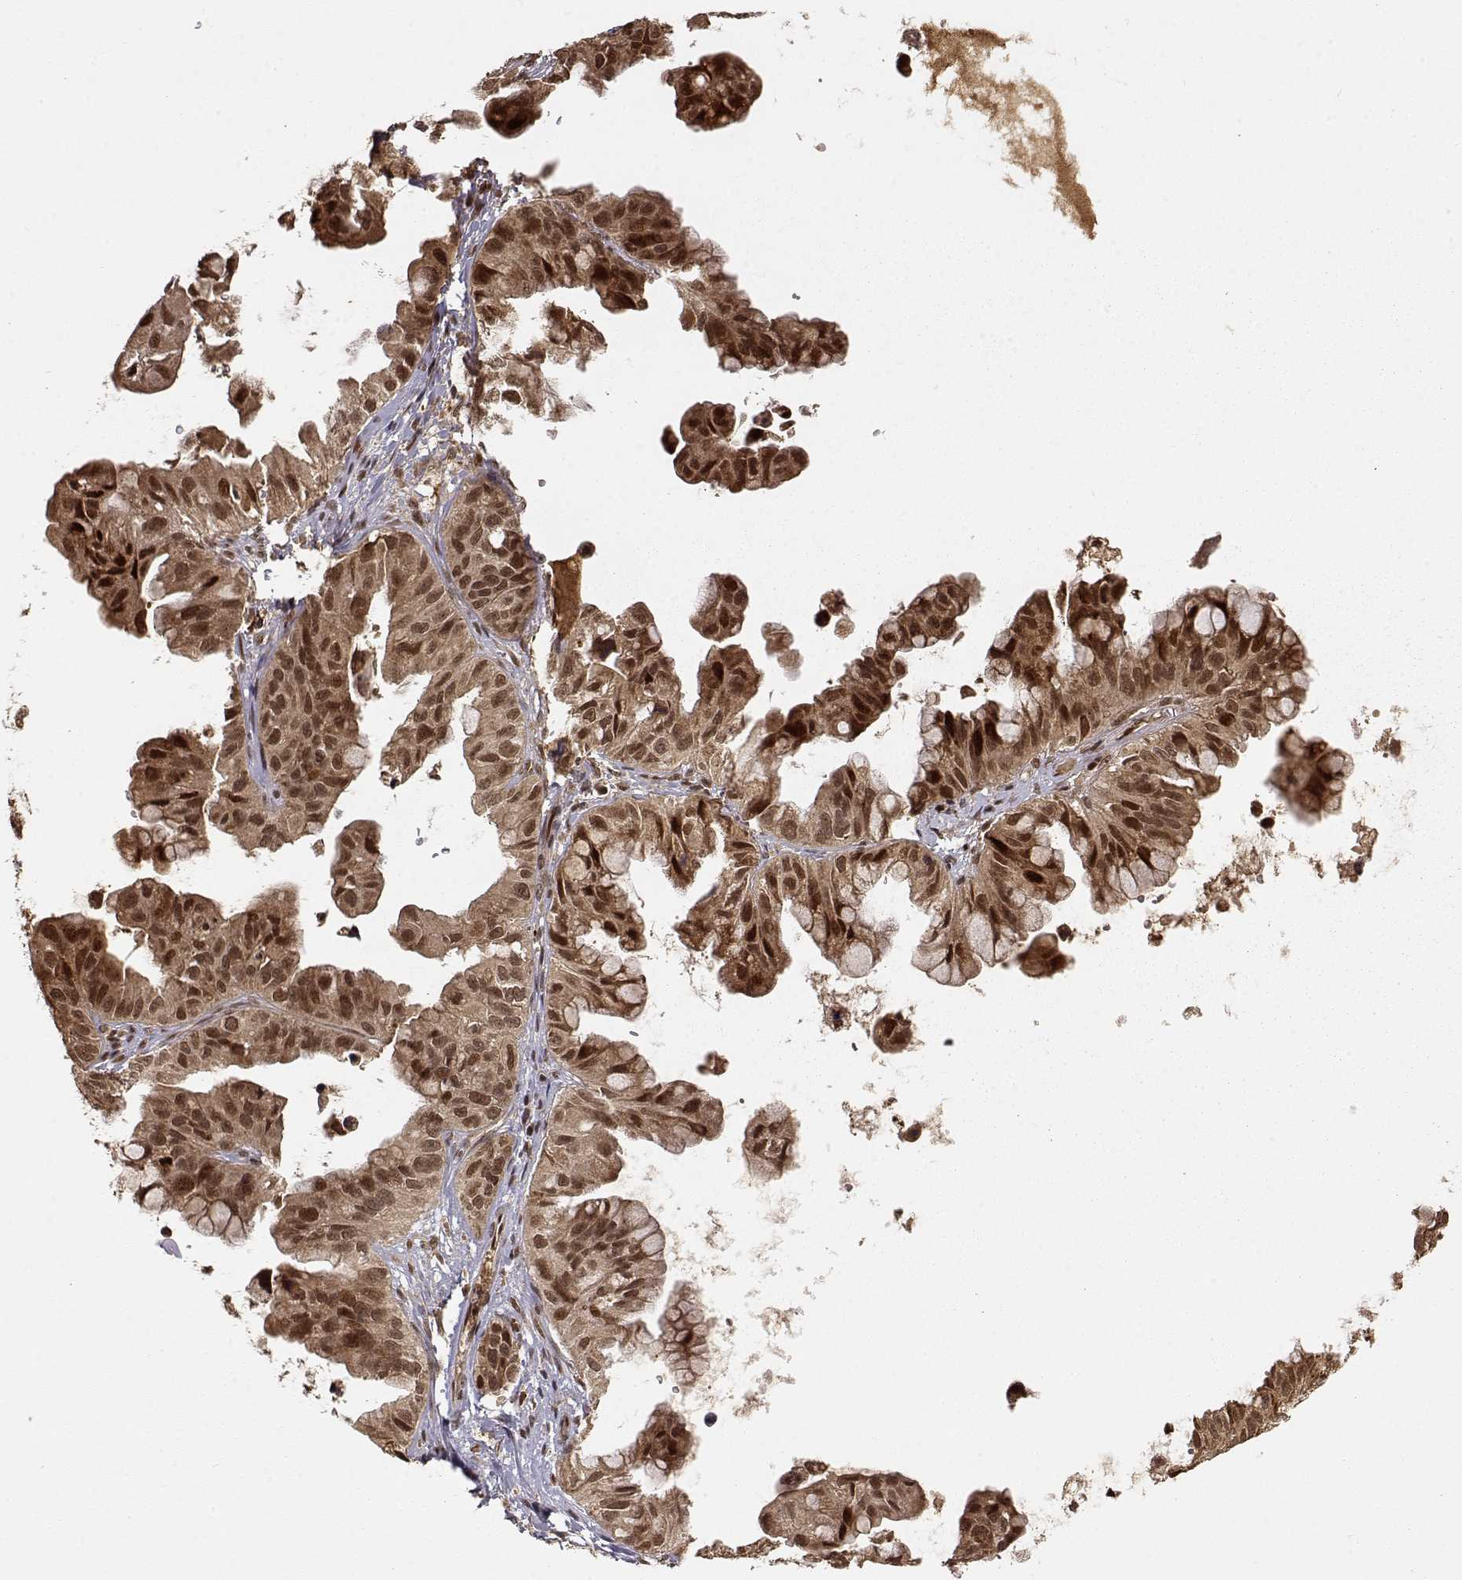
{"staining": {"intensity": "strong", "quantity": ">75%", "location": "cytoplasmic/membranous,nuclear"}, "tissue": "ovarian cancer", "cell_type": "Tumor cells", "image_type": "cancer", "snomed": [{"axis": "morphology", "description": "Cystadenocarcinoma, mucinous, NOS"}, {"axis": "topography", "description": "Ovary"}], "caption": "IHC image of ovarian cancer stained for a protein (brown), which displays high levels of strong cytoplasmic/membranous and nuclear positivity in about >75% of tumor cells.", "gene": "MAEA", "patient": {"sex": "female", "age": 76}}